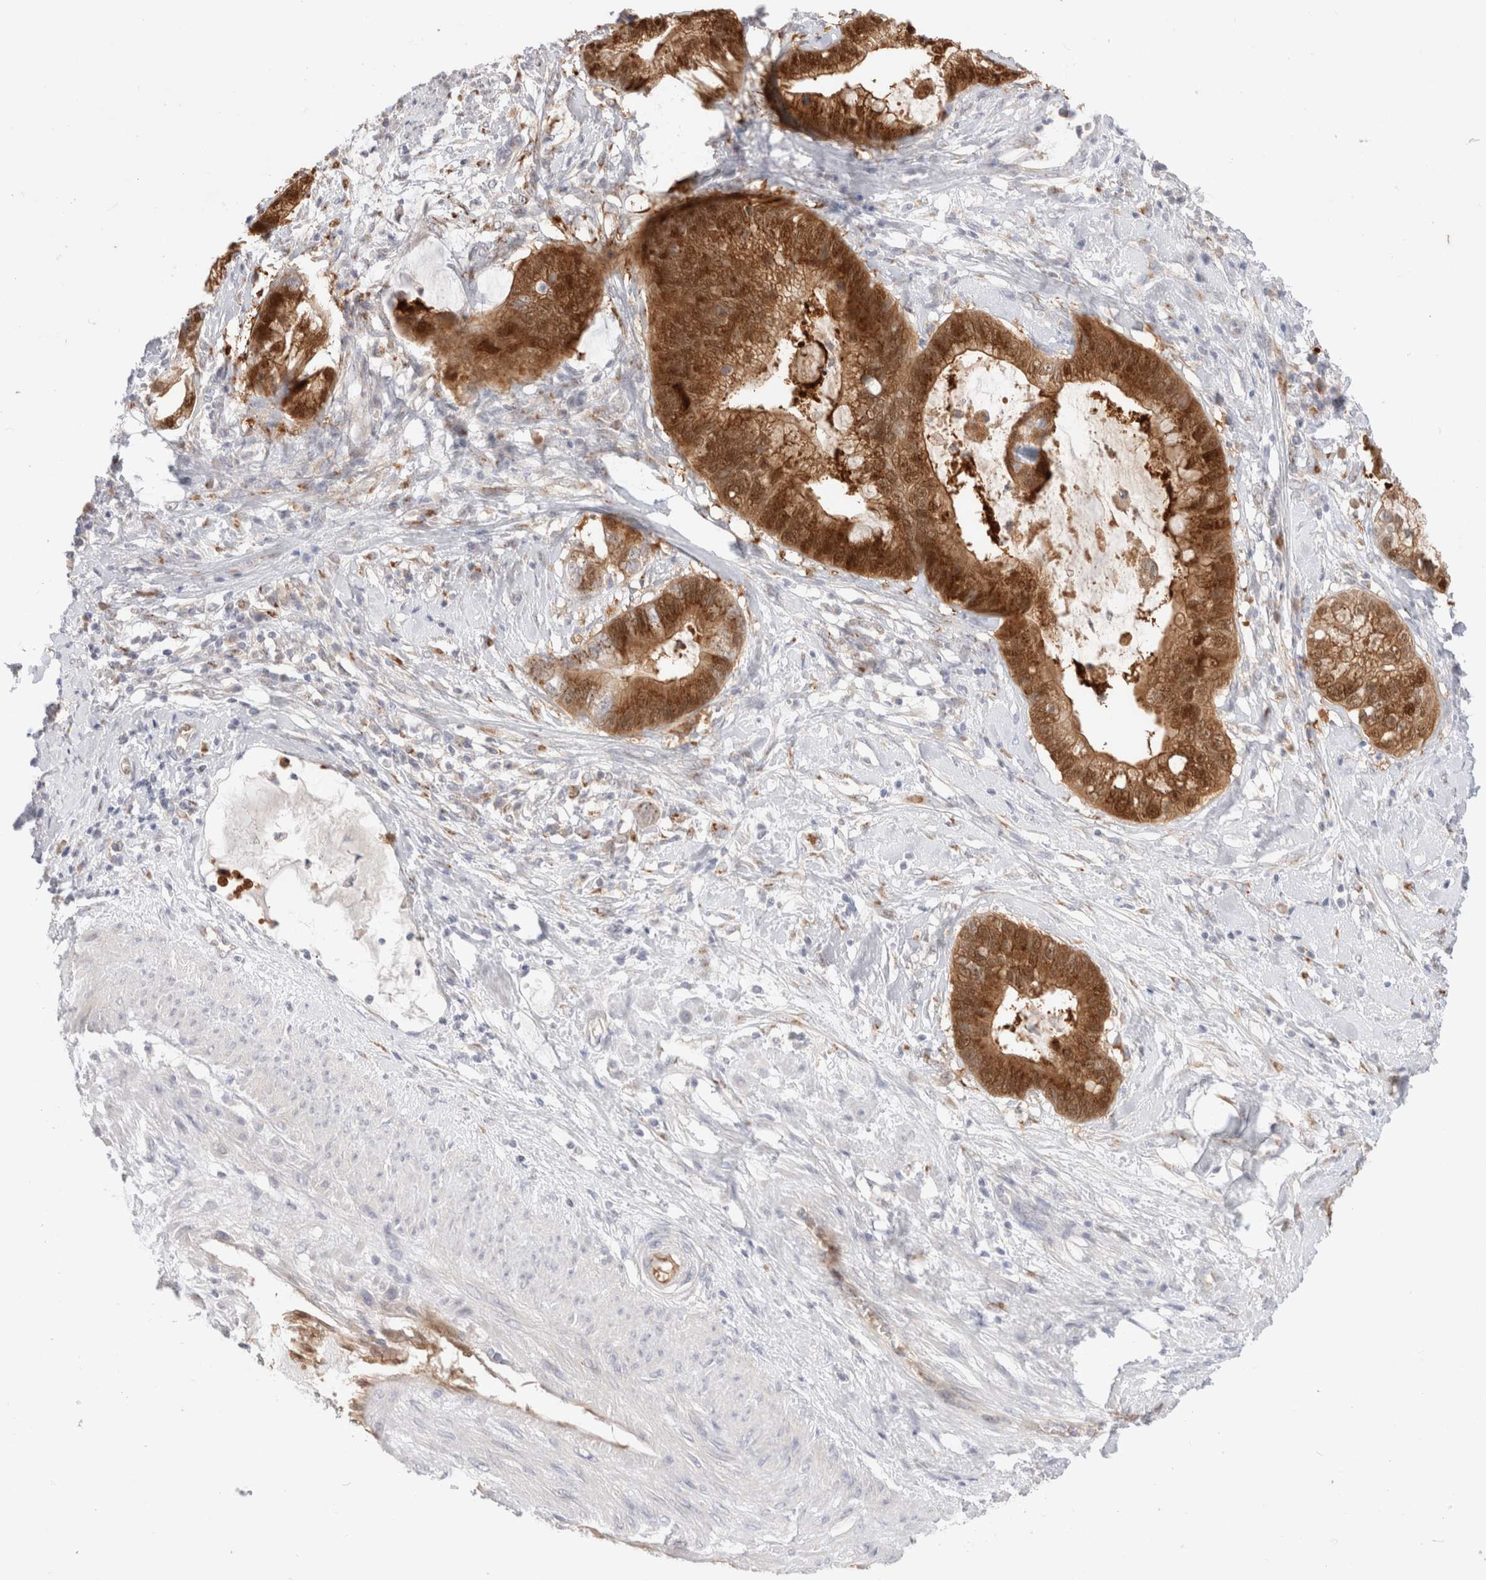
{"staining": {"intensity": "strong", "quantity": ">75%", "location": "cytoplasmic/membranous,nuclear"}, "tissue": "cervical cancer", "cell_type": "Tumor cells", "image_type": "cancer", "snomed": [{"axis": "morphology", "description": "Adenocarcinoma, NOS"}, {"axis": "topography", "description": "Cervix"}], "caption": "Protein analysis of adenocarcinoma (cervical) tissue displays strong cytoplasmic/membranous and nuclear staining in approximately >75% of tumor cells.", "gene": "EFCAB13", "patient": {"sex": "female", "age": 44}}